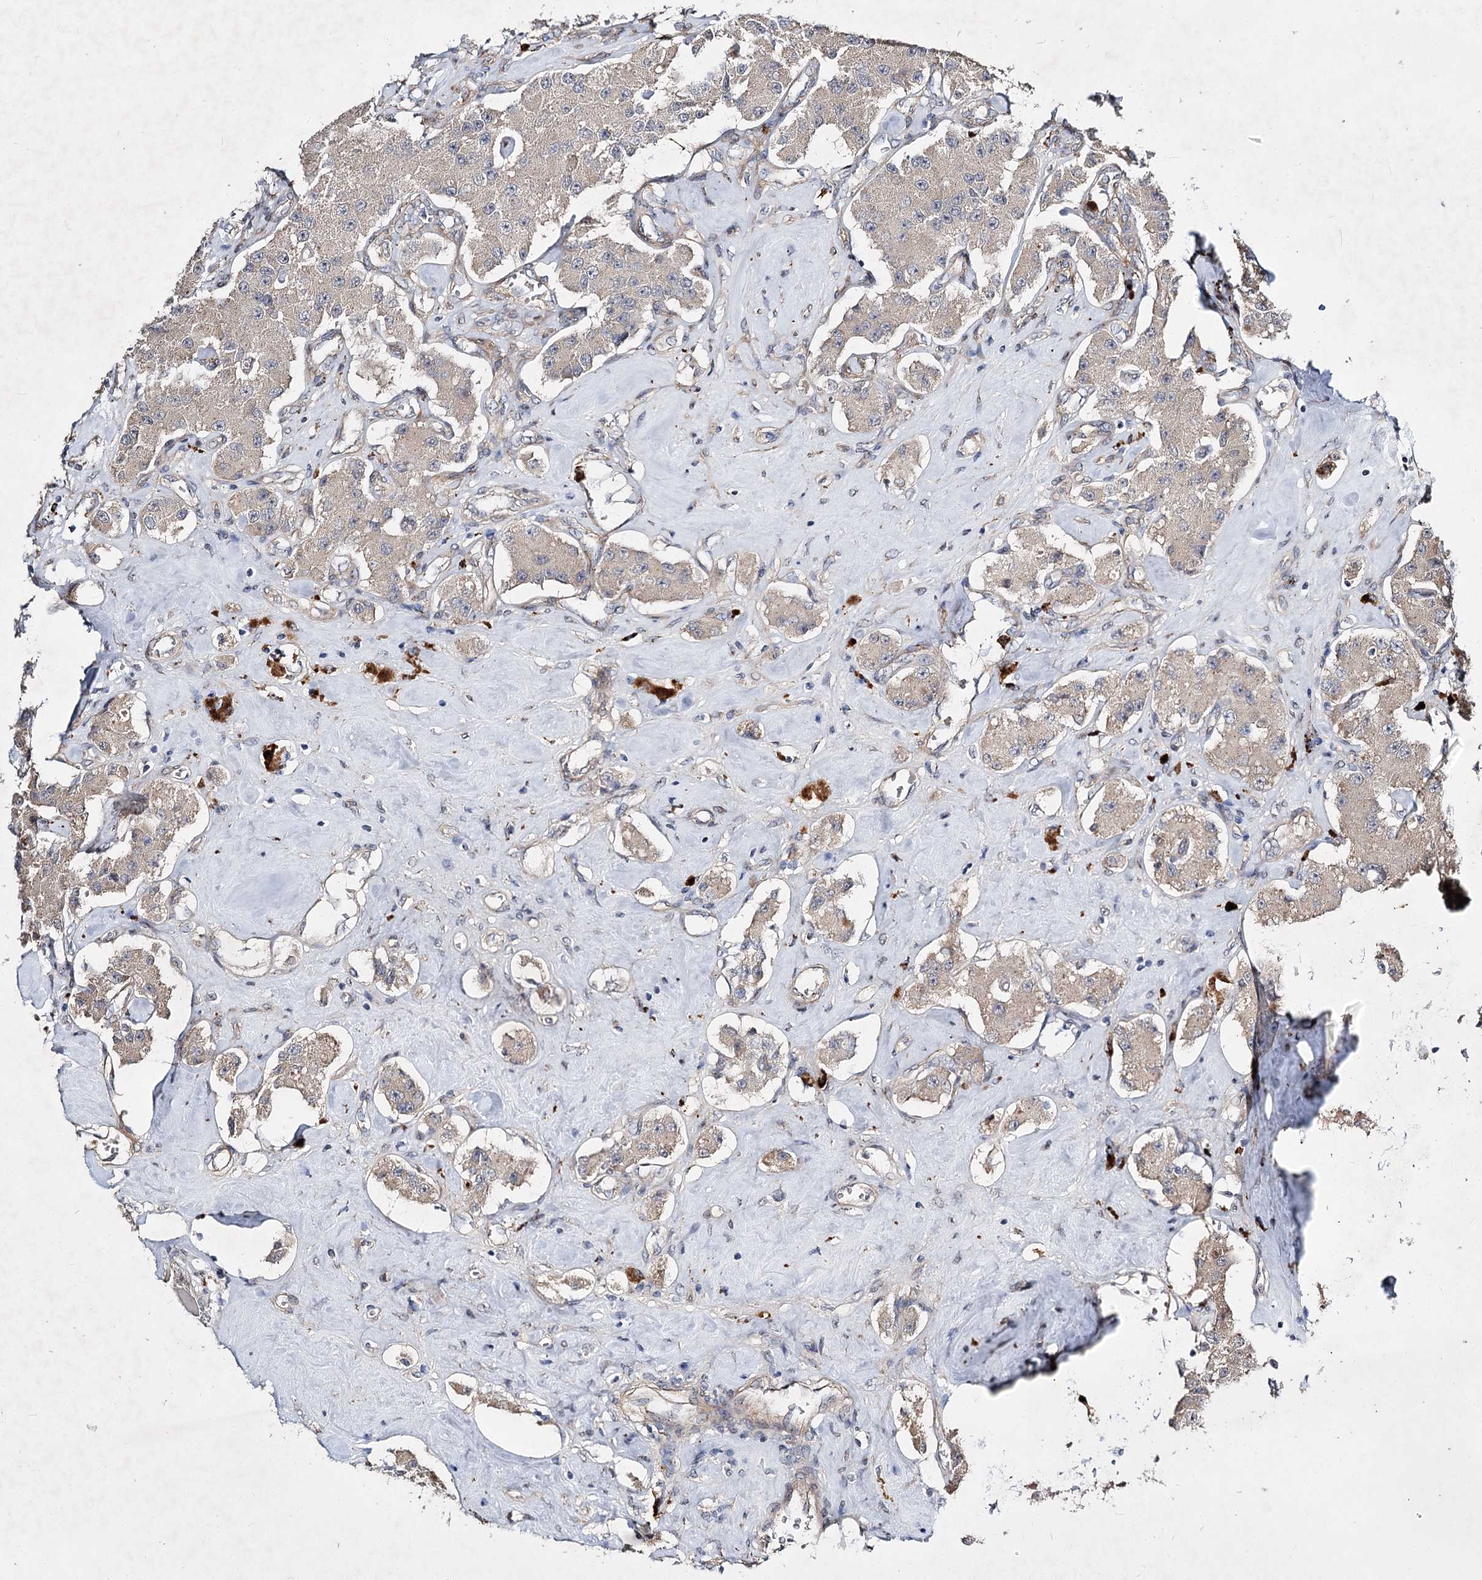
{"staining": {"intensity": "weak", "quantity": "25%-75%", "location": "cytoplasmic/membranous"}, "tissue": "carcinoid", "cell_type": "Tumor cells", "image_type": "cancer", "snomed": [{"axis": "morphology", "description": "Carcinoid, malignant, NOS"}, {"axis": "topography", "description": "Pancreas"}], "caption": "A brown stain highlights weak cytoplasmic/membranous expression of a protein in carcinoid tumor cells.", "gene": "MINDY3", "patient": {"sex": "male", "age": 41}}